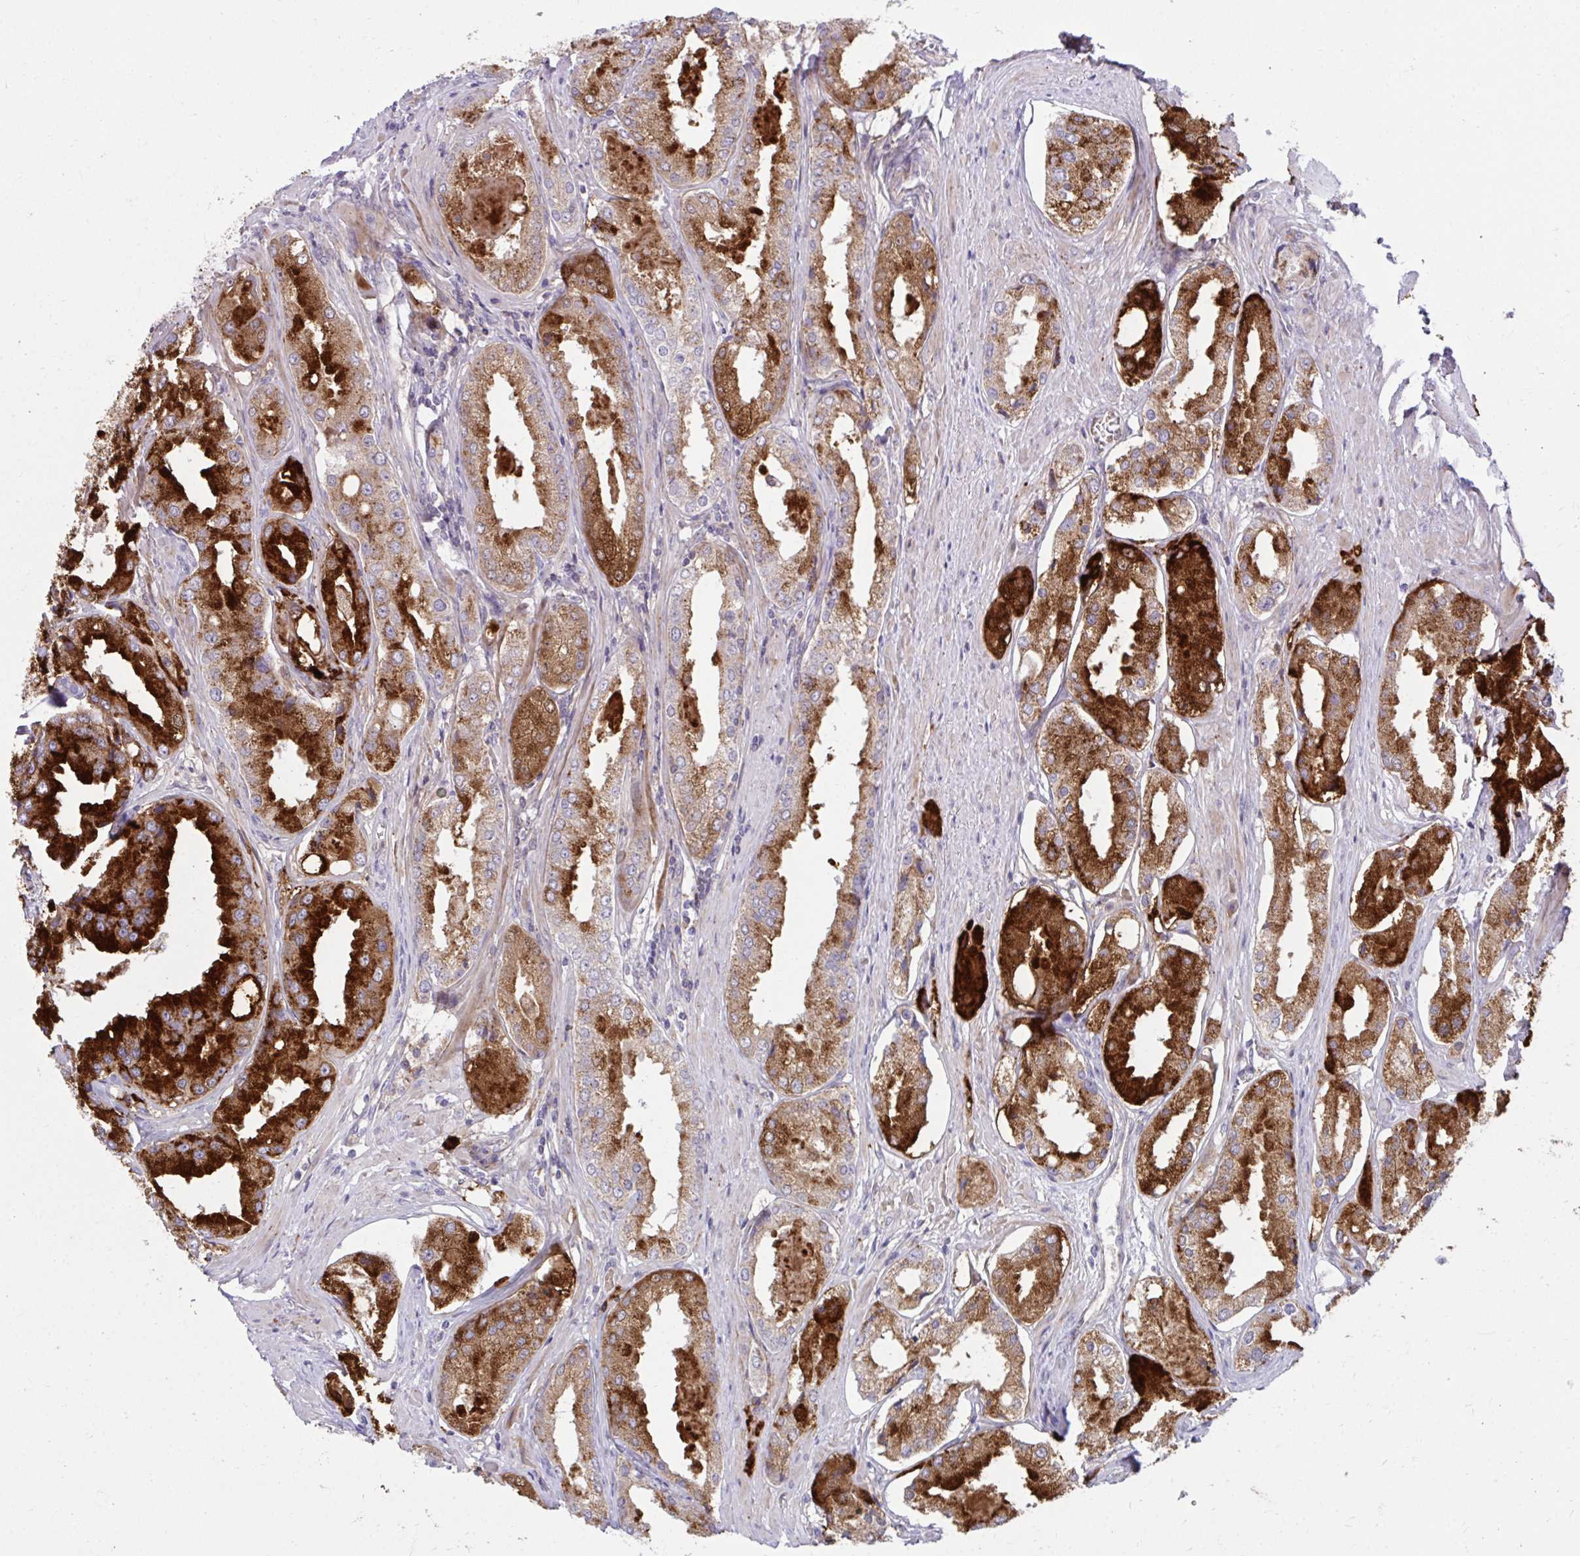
{"staining": {"intensity": "strong", "quantity": ">75%", "location": "cytoplasmic/membranous"}, "tissue": "prostate cancer", "cell_type": "Tumor cells", "image_type": "cancer", "snomed": [{"axis": "morphology", "description": "Adenocarcinoma, Low grade"}, {"axis": "topography", "description": "Prostate"}], "caption": "Prostate cancer stained with a protein marker exhibits strong staining in tumor cells.", "gene": "C16orf54", "patient": {"sex": "male", "age": 68}}